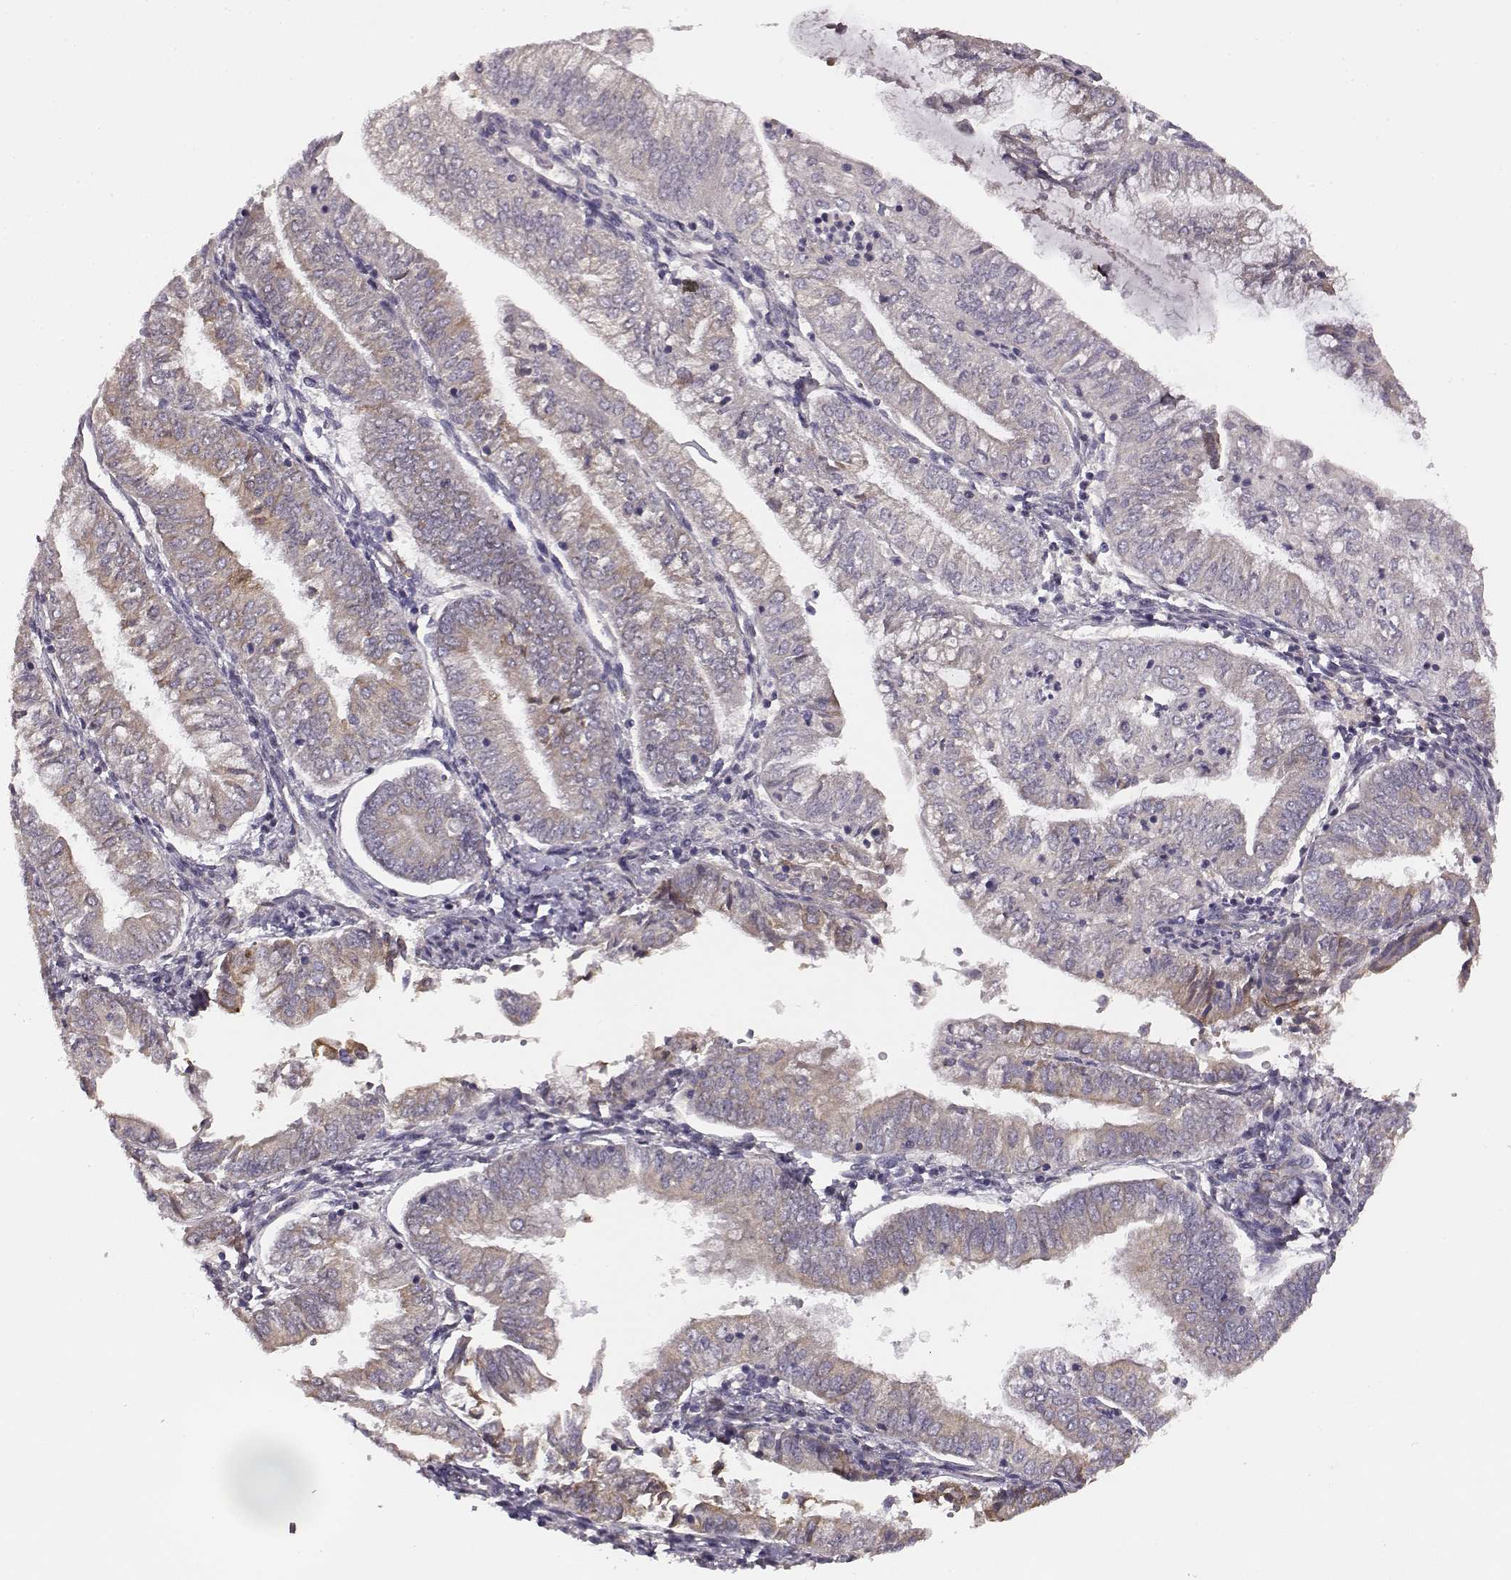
{"staining": {"intensity": "weak", "quantity": "25%-75%", "location": "cytoplasmic/membranous"}, "tissue": "endometrial cancer", "cell_type": "Tumor cells", "image_type": "cancer", "snomed": [{"axis": "morphology", "description": "Adenocarcinoma, NOS"}, {"axis": "topography", "description": "Endometrium"}], "caption": "A brown stain shows weak cytoplasmic/membranous positivity of a protein in endometrial cancer tumor cells.", "gene": "GHR", "patient": {"sex": "female", "age": 55}}